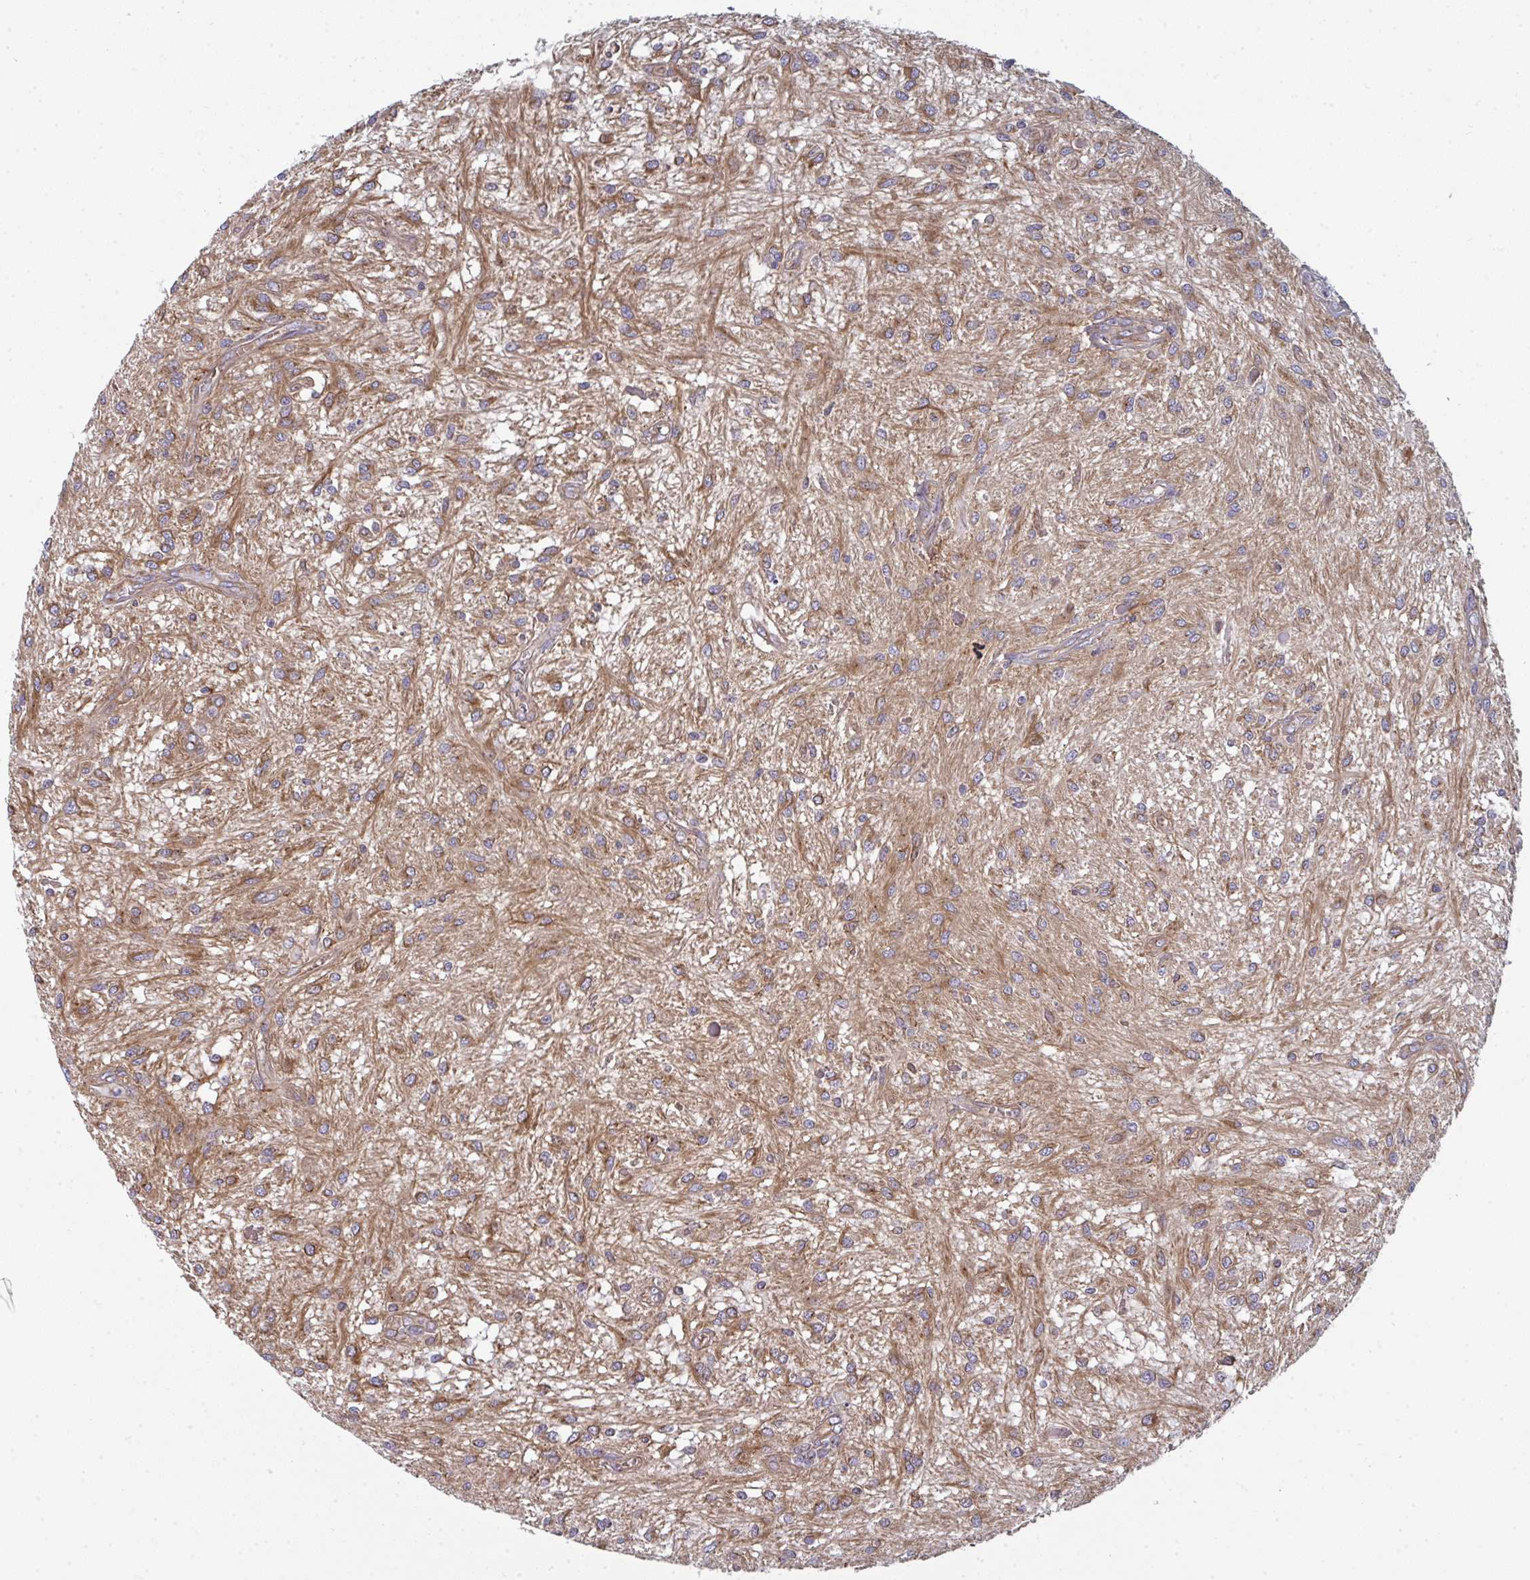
{"staining": {"intensity": "moderate", "quantity": ">75%", "location": "cytoplasmic/membranous"}, "tissue": "glioma", "cell_type": "Tumor cells", "image_type": "cancer", "snomed": [{"axis": "morphology", "description": "Glioma, malignant, Low grade"}, {"axis": "topography", "description": "Cerebellum"}], "caption": "Immunohistochemical staining of human glioma exhibits moderate cytoplasmic/membranous protein positivity in approximately >75% of tumor cells.", "gene": "DYNC1I2", "patient": {"sex": "female", "age": 14}}